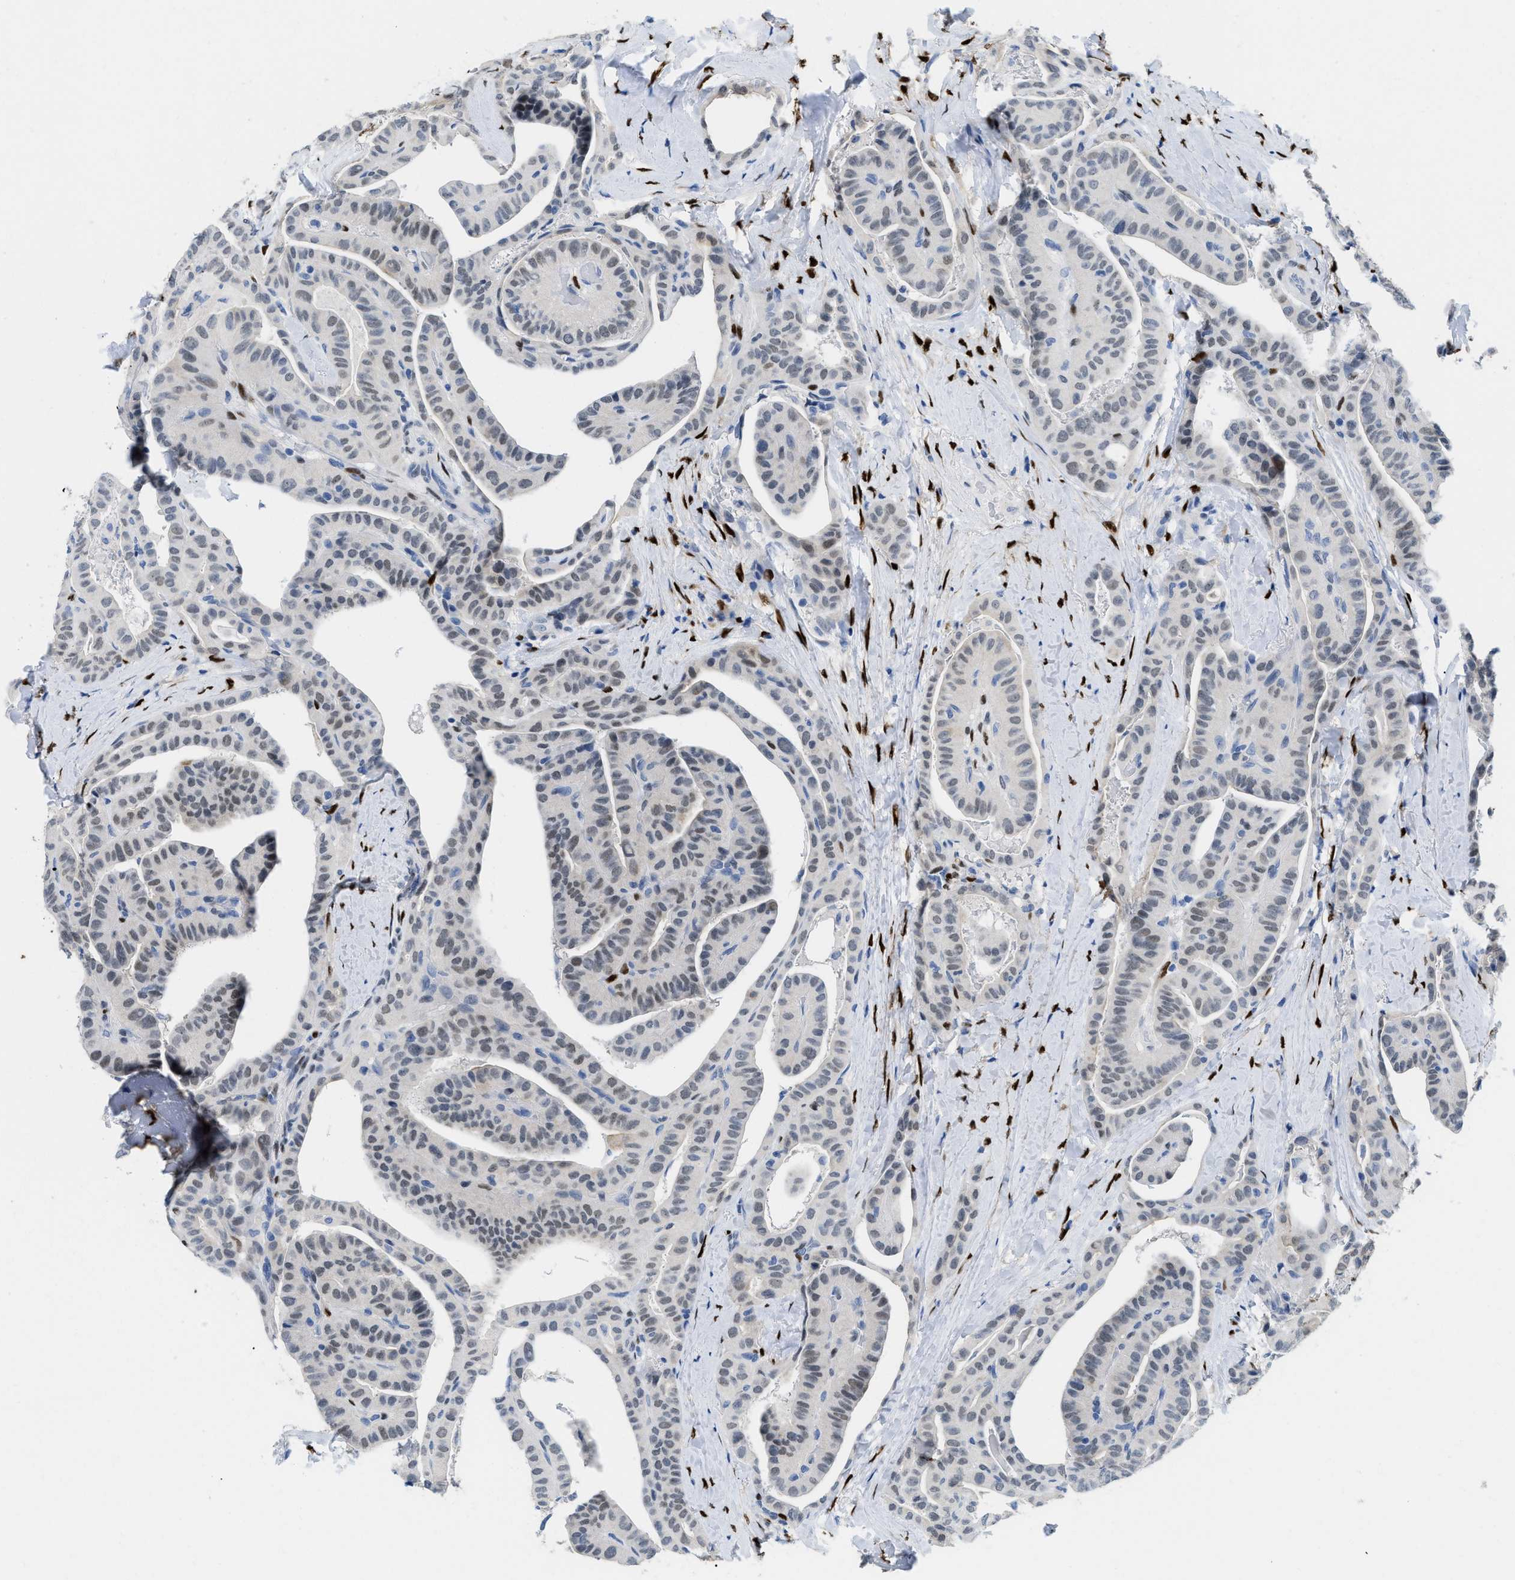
{"staining": {"intensity": "weak", "quantity": "<25%", "location": "nuclear"}, "tissue": "thyroid cancer", "cell_type": "Tumor cells", "image_type": "cancer", "snomed": [{"axis": "morphology", "description": "Papillary adenocarcinoma, NOS"}, {"axis": "topography", "description": "Thyroid gland"}], "caption": "Image shows no protein staining in tumor cells of thyroid papillary adenocarcinoma tissue.", "gene": "NFIX", "patient": {"sex": "male", "age": 77}}